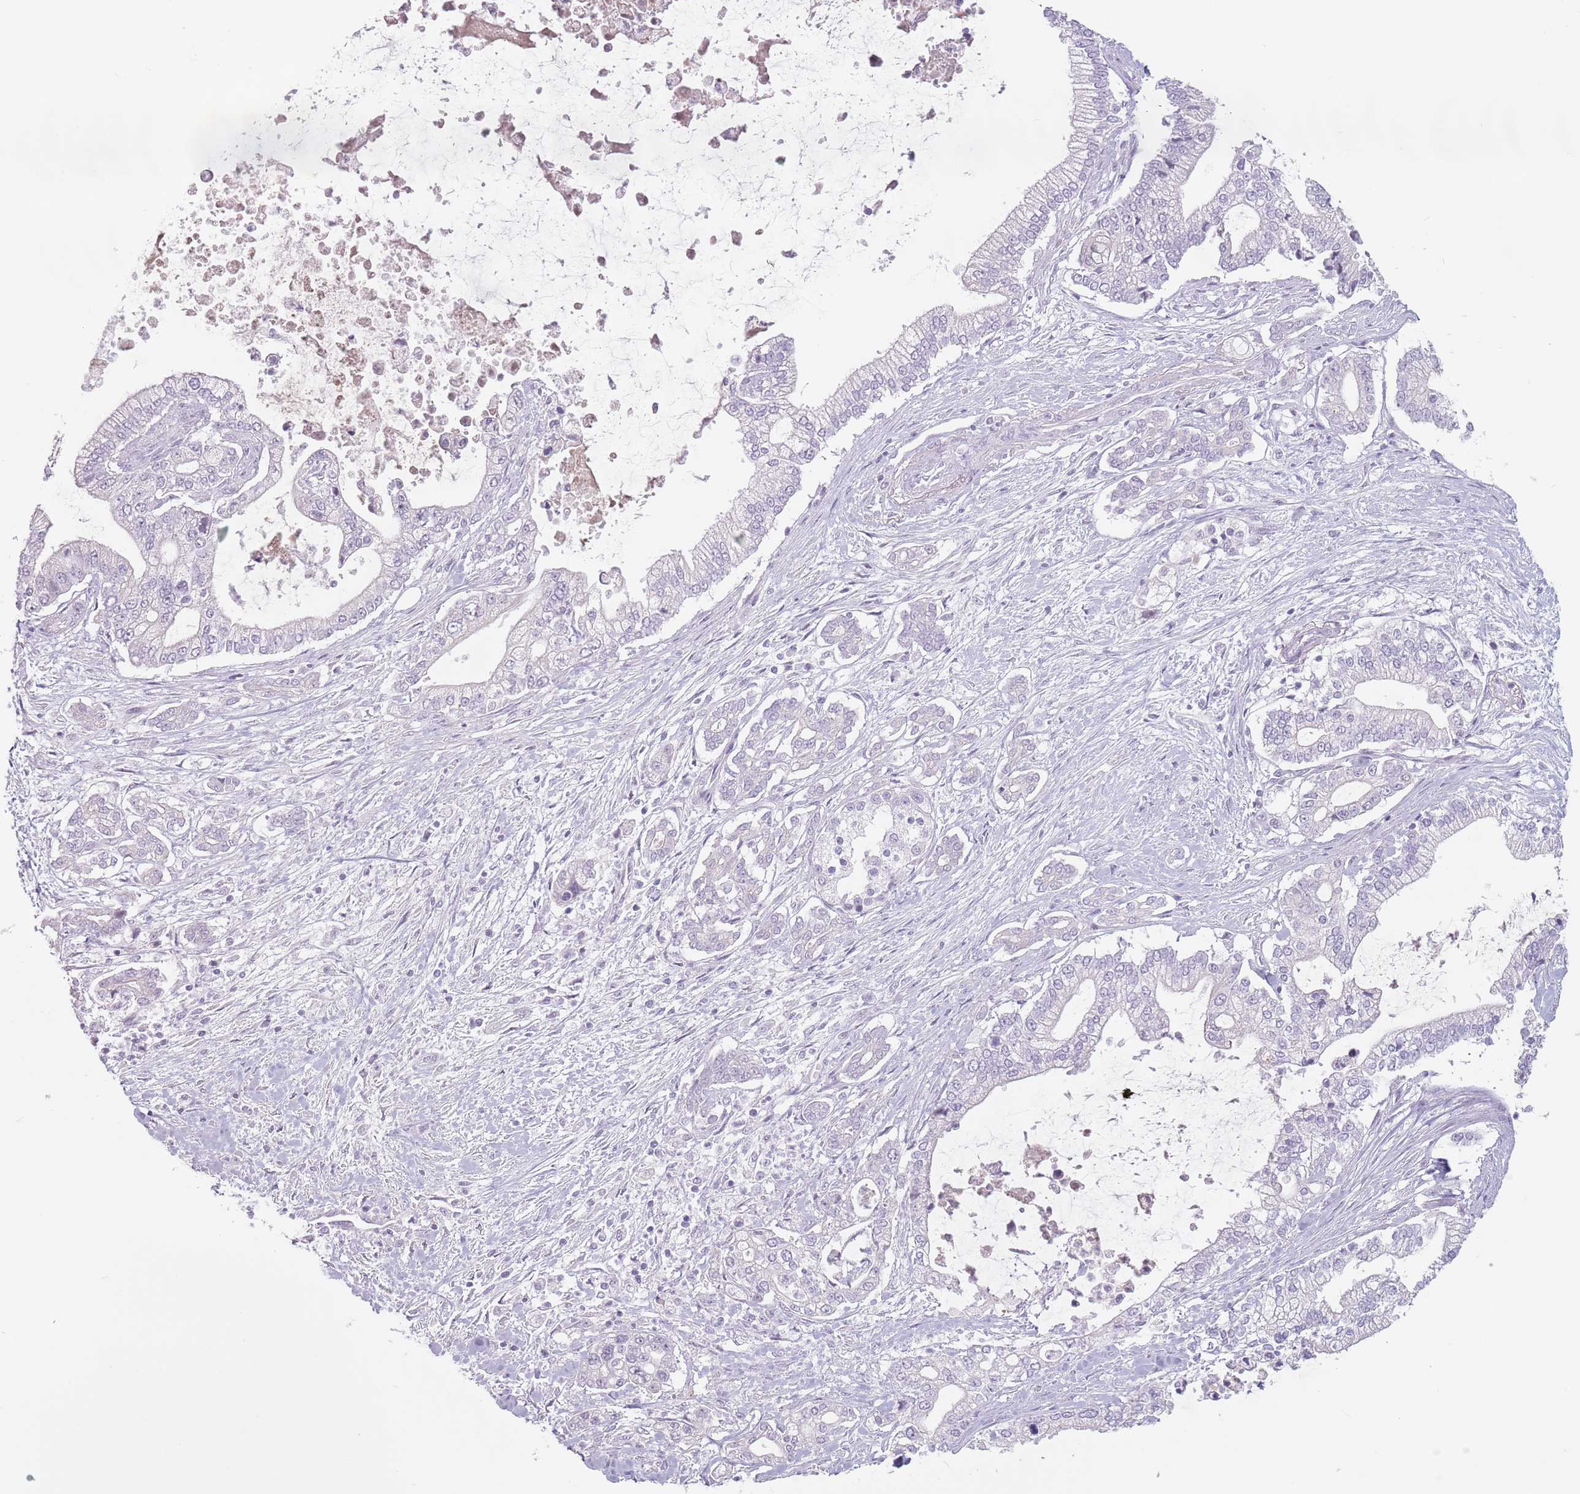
{"staining": {"intensity": "negative", "quantity": "none", "location": "none"}, "tissue": "pancreatic cancer", "cell_type": "Tumor cells", "image_type": "cancer", "snomed": [{"axis": "morphology", "description": "Adenocarcinoma, NOS"}, {"axis": "topography", "description": "Pancreas"}], "caption": "The micrograph exhibits no significant positivity in tumor cells of pancreatic adenocarcinoma.", "gene": "CEP19", "patient": {"sex": "male", "age": 69}}